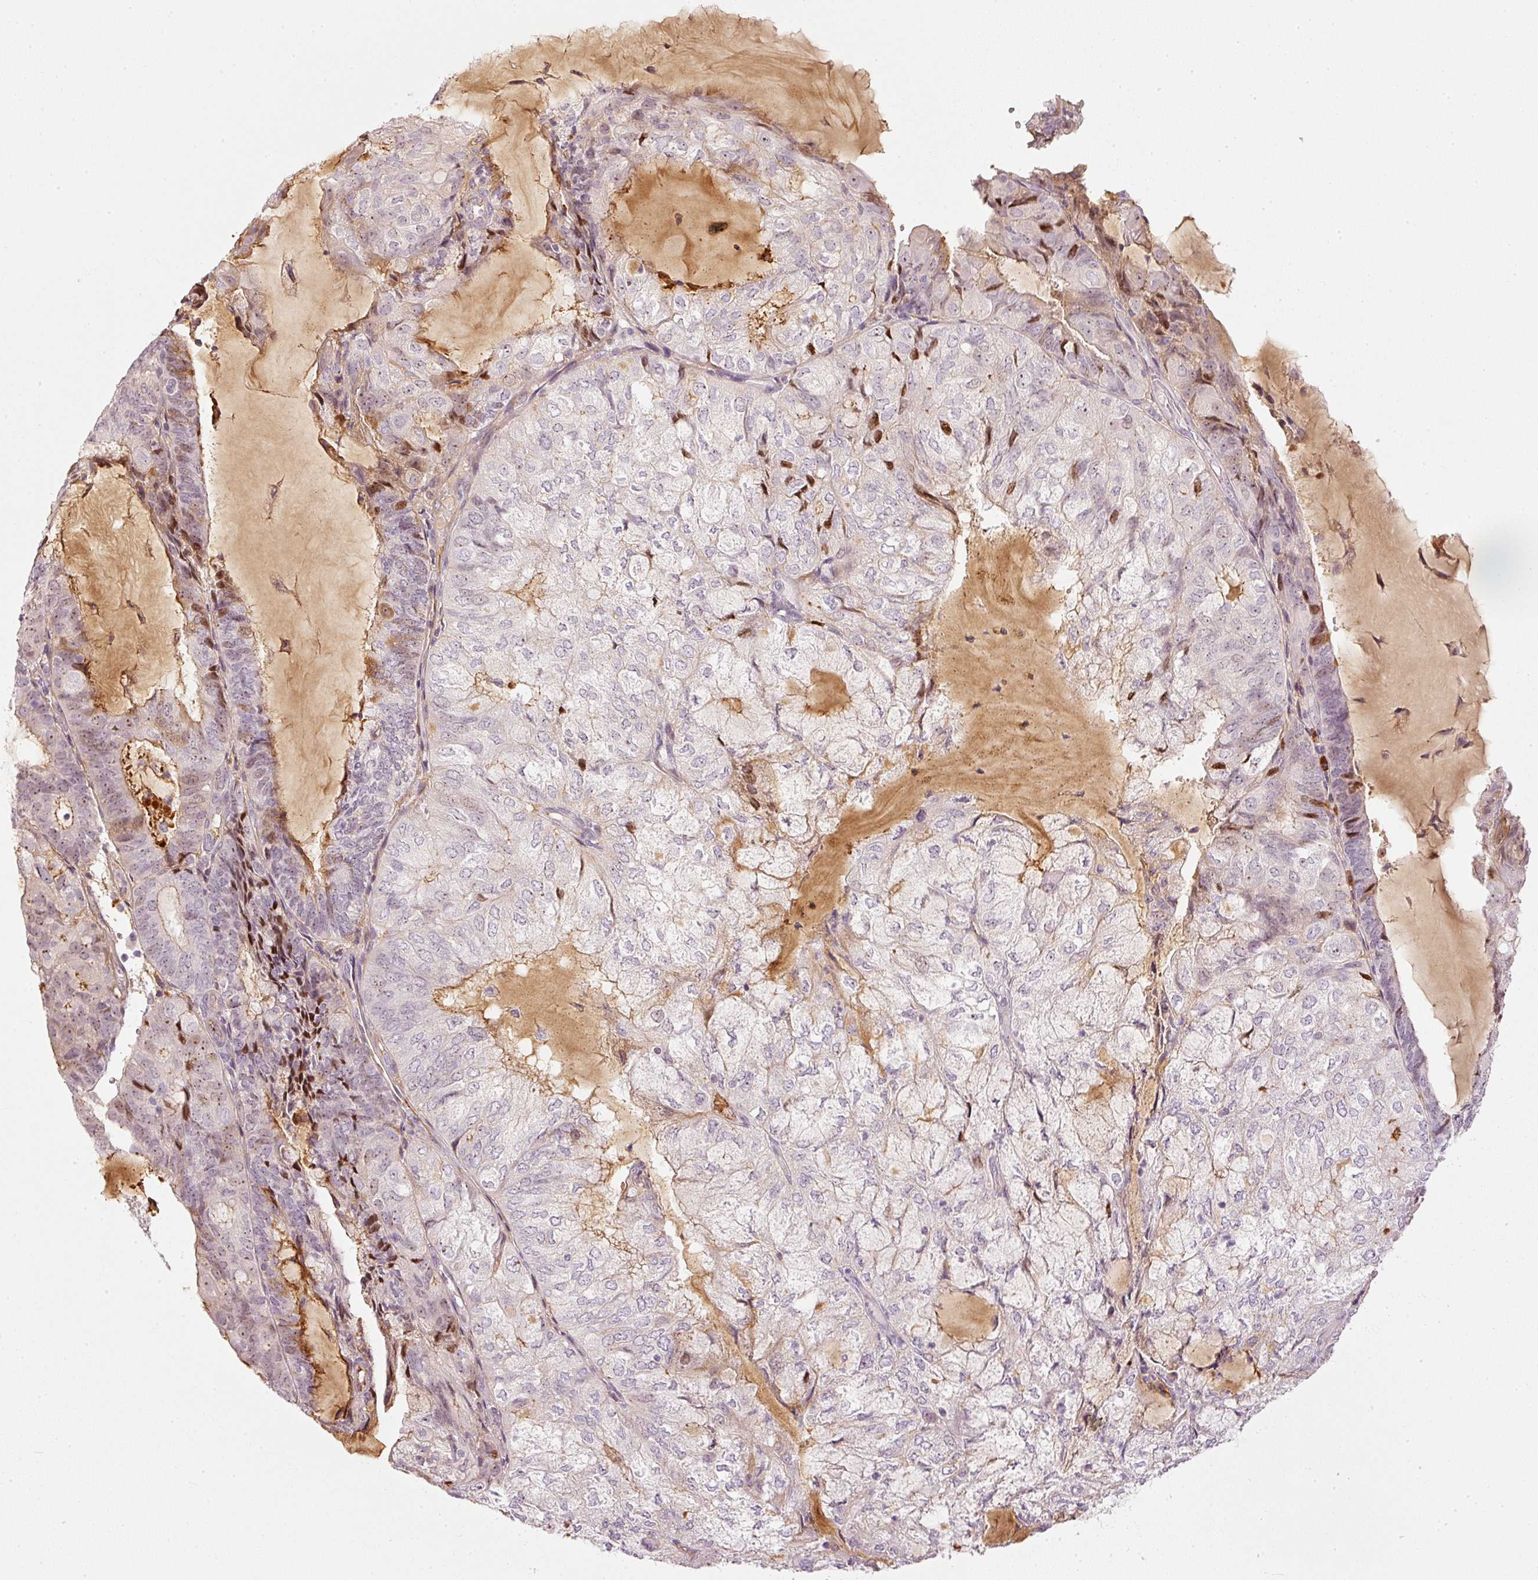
{"staining": {"intensity": "weak", "quantity": "<25%", "location": "cytoplasmic/membranous,nuclear"}, "tissue": "endometrial cancer", "cell_type": "Tumor cells", "image_type": "cancer", "snomed": [{"axis": "morphology", "description": "Adenocarcinoma, NOS"}, {"axis": "topography", "description": "Endometrium"}], "caption": "The photomicrograph reveals no significant expression in tumor cells of endometrial adenocarcinoma. (Brightfield microscopy of DAB immunohistochemistry at high magnification).", "gene": "VCAM1", "patient": {"sex": "female", "age": 81}}